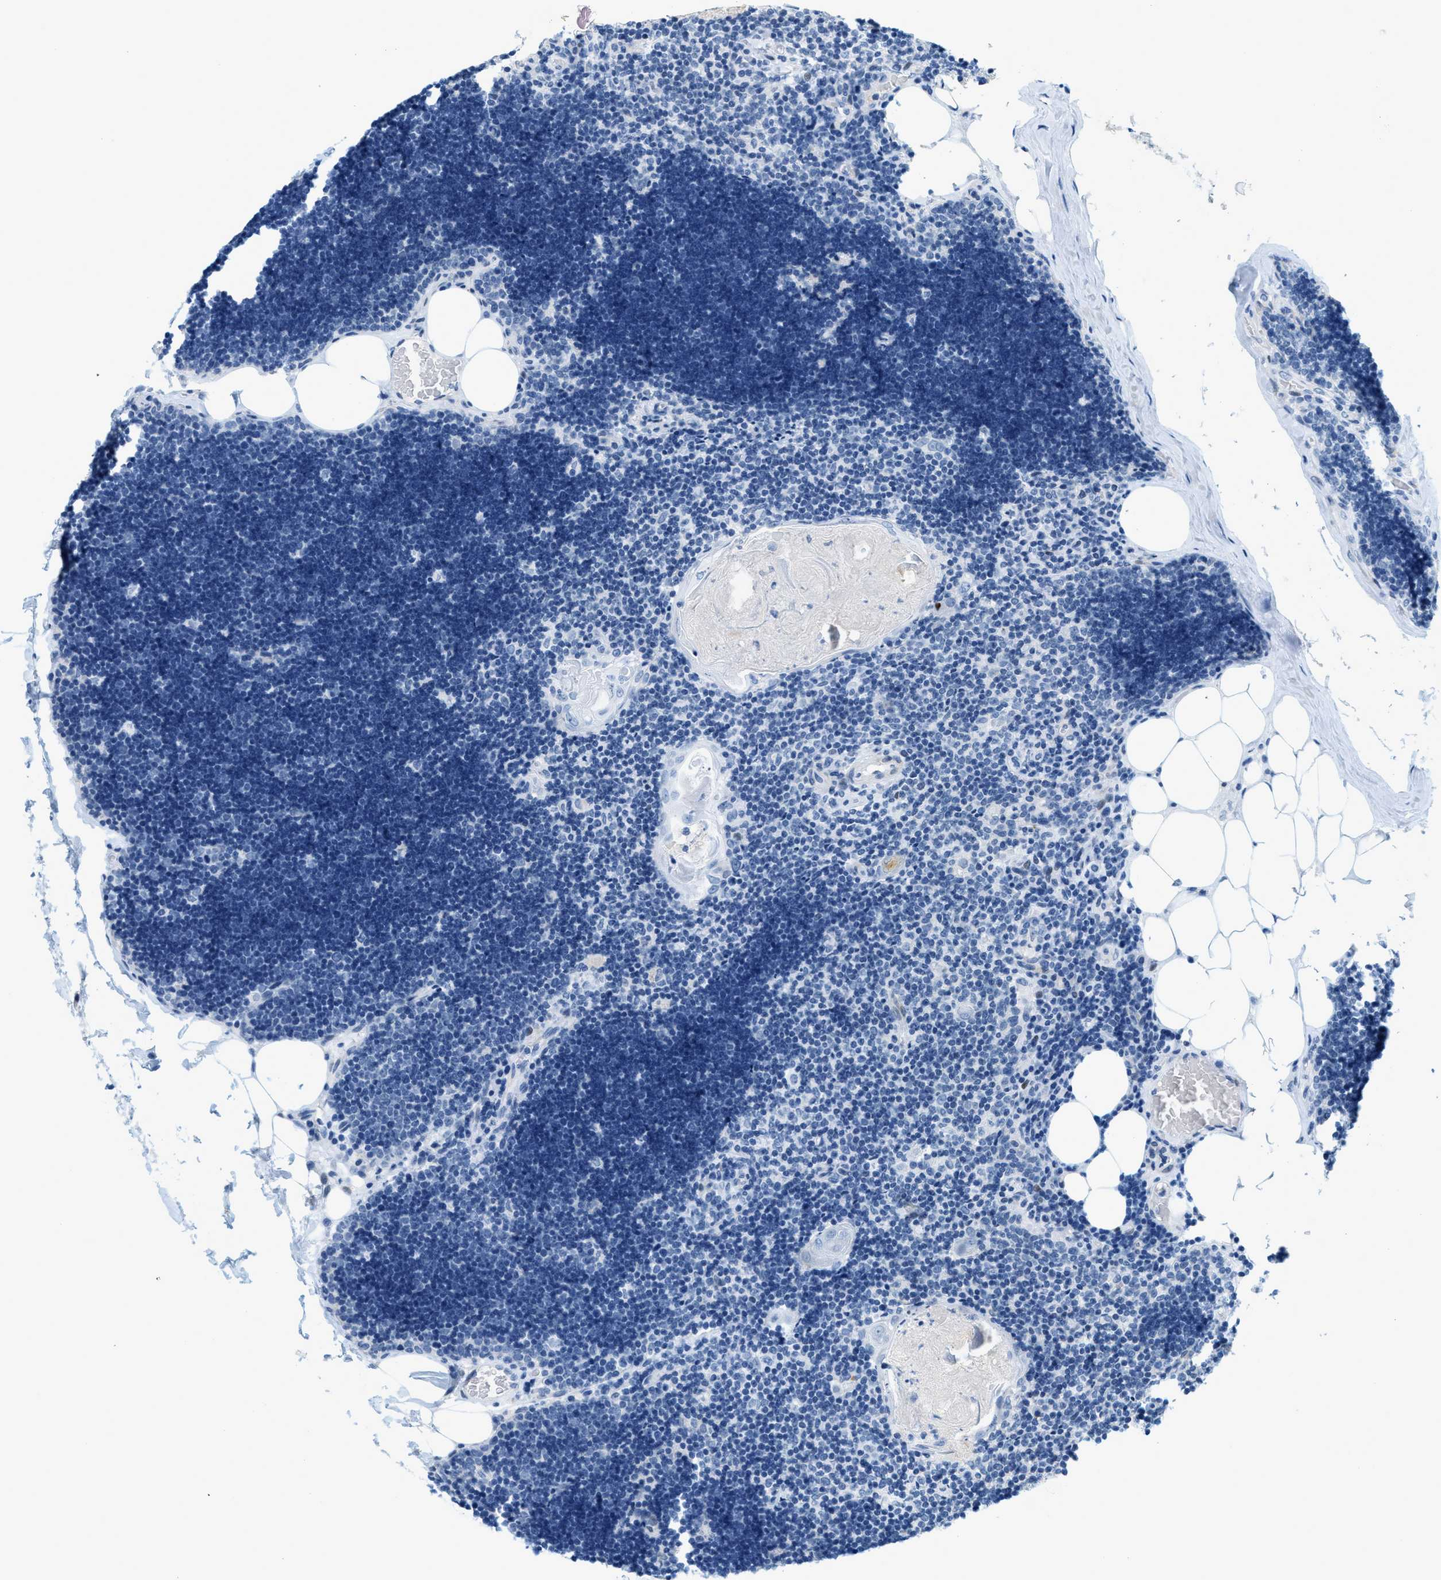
{"staining": {"intensity": "negative", "quantity": "none", "location": "none"}, "tissue": "lymph node", "cell_type": "Germinal center cells", "image_type": "normal", "snomed": [{"axis": "morphology", "description": "Normal tissue, NOS"}, {"axis": "topography", "description": "Lymph node"}], "caption": "An immunohistochemistry (IHC) histopathology image of unremarkable lymph node is shown. There is no staining in germinal center cells of lymph node. (Stains: DAB (3,3'-diaminobenzidine) immunohistochemistry with hematoxylin counter stain, Microscopy: brightfield microscopy at high magnification).", "gene": "CYP4X1", "patient": {"sex": "male", "age": 33}}